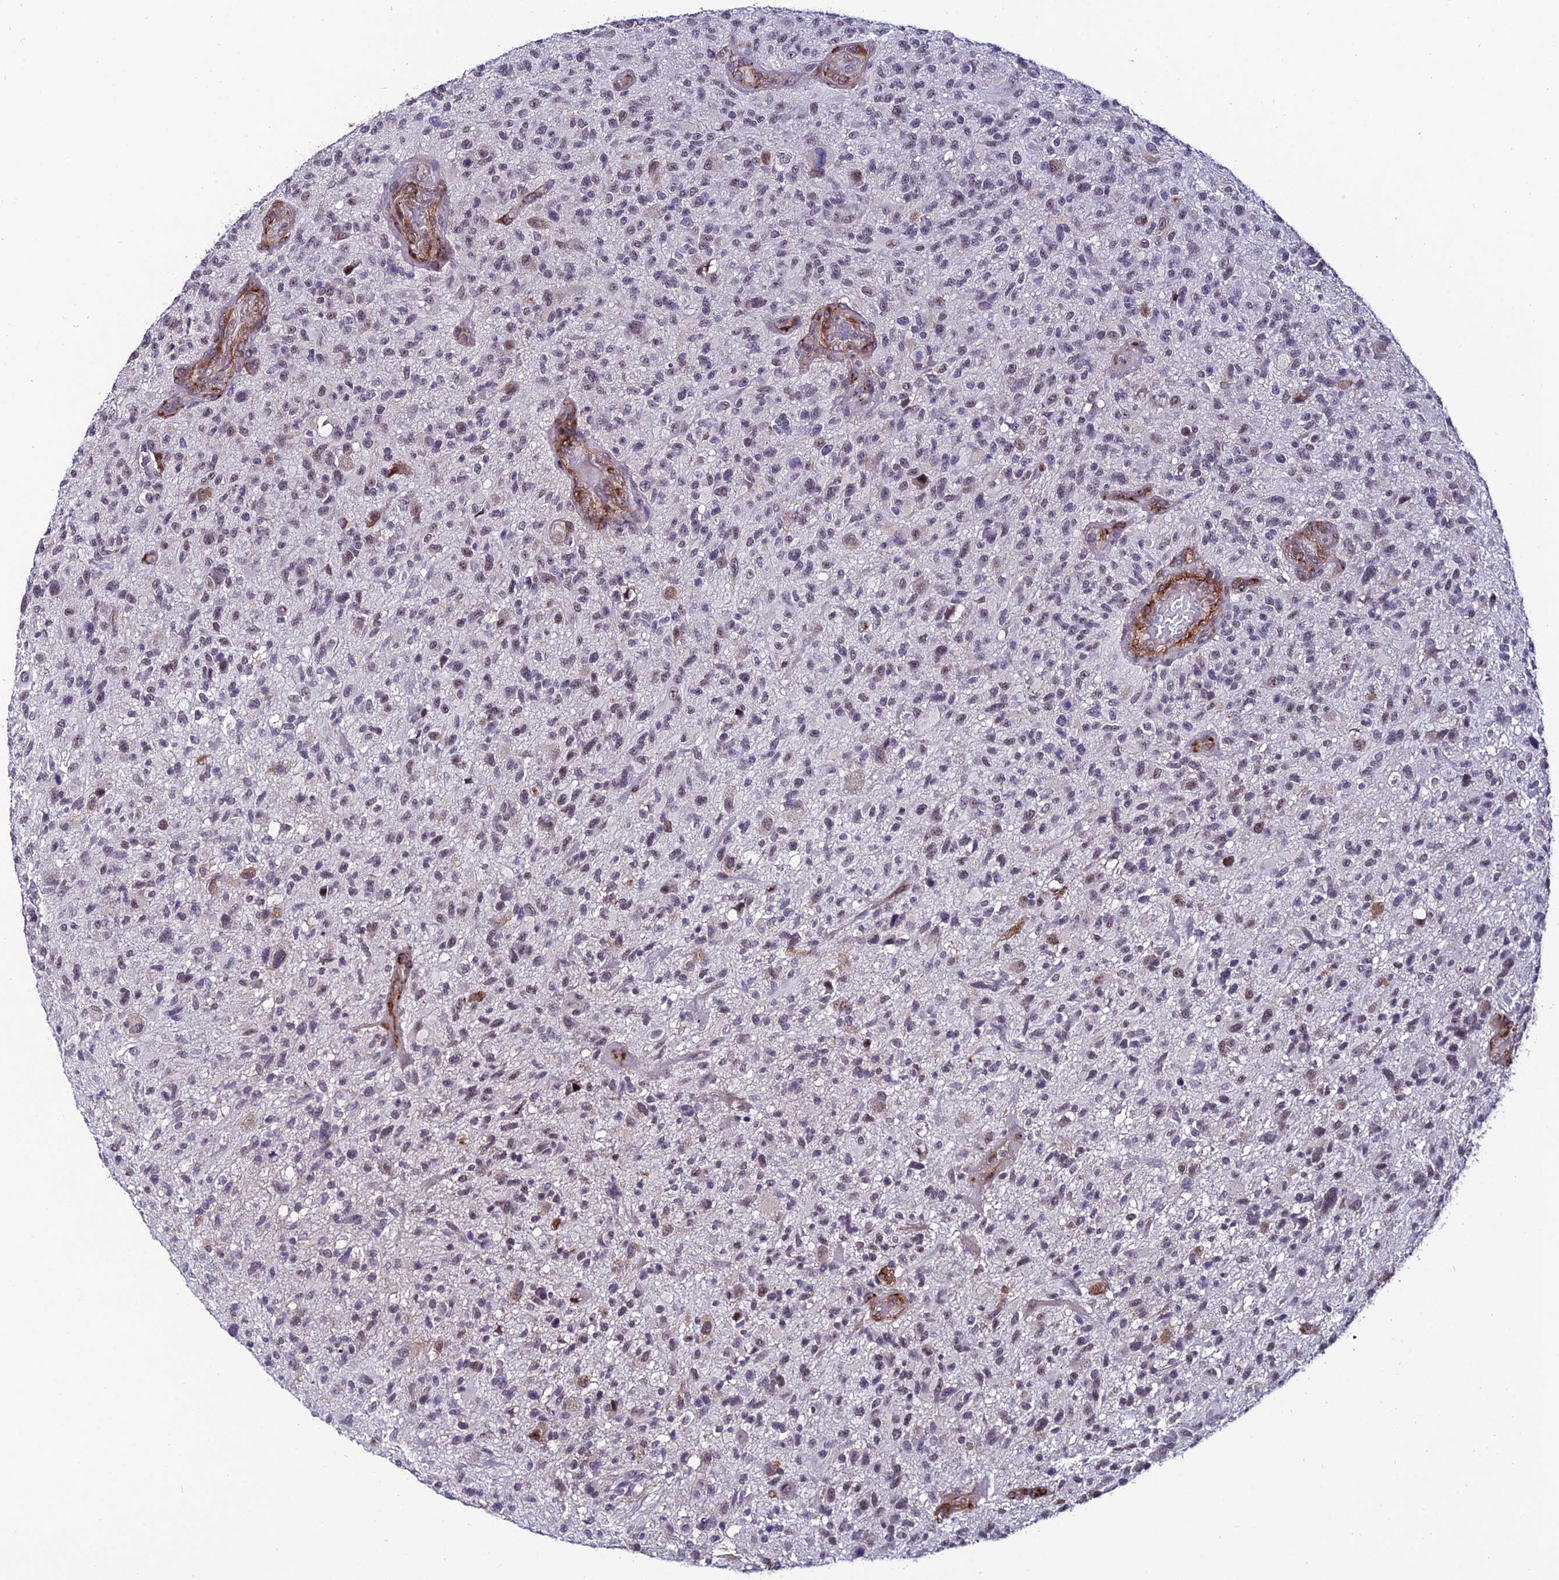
{"staining": {"intensity": "weak", "quantity": "<25%", "location": "nuclear"}, "tissue": "glioma", "cell_type": "Tumor cells", "image_type": "cancer", "snomed": [{"axis": "morphology", "description": "Glioma, malignant, High grade"}, {"axis": "topography", "description": "Brain"}], "caption": "IHC of human malignant high-grade glioma displays no expression in tumor cells. (DAB (3,3'-diaminobenzidine) immunohistochemistry (IHC) visualized using brightfield microscopy, high magnification).", "gene": "SYT15", "patient": {"sex": "male", "age": 47}}